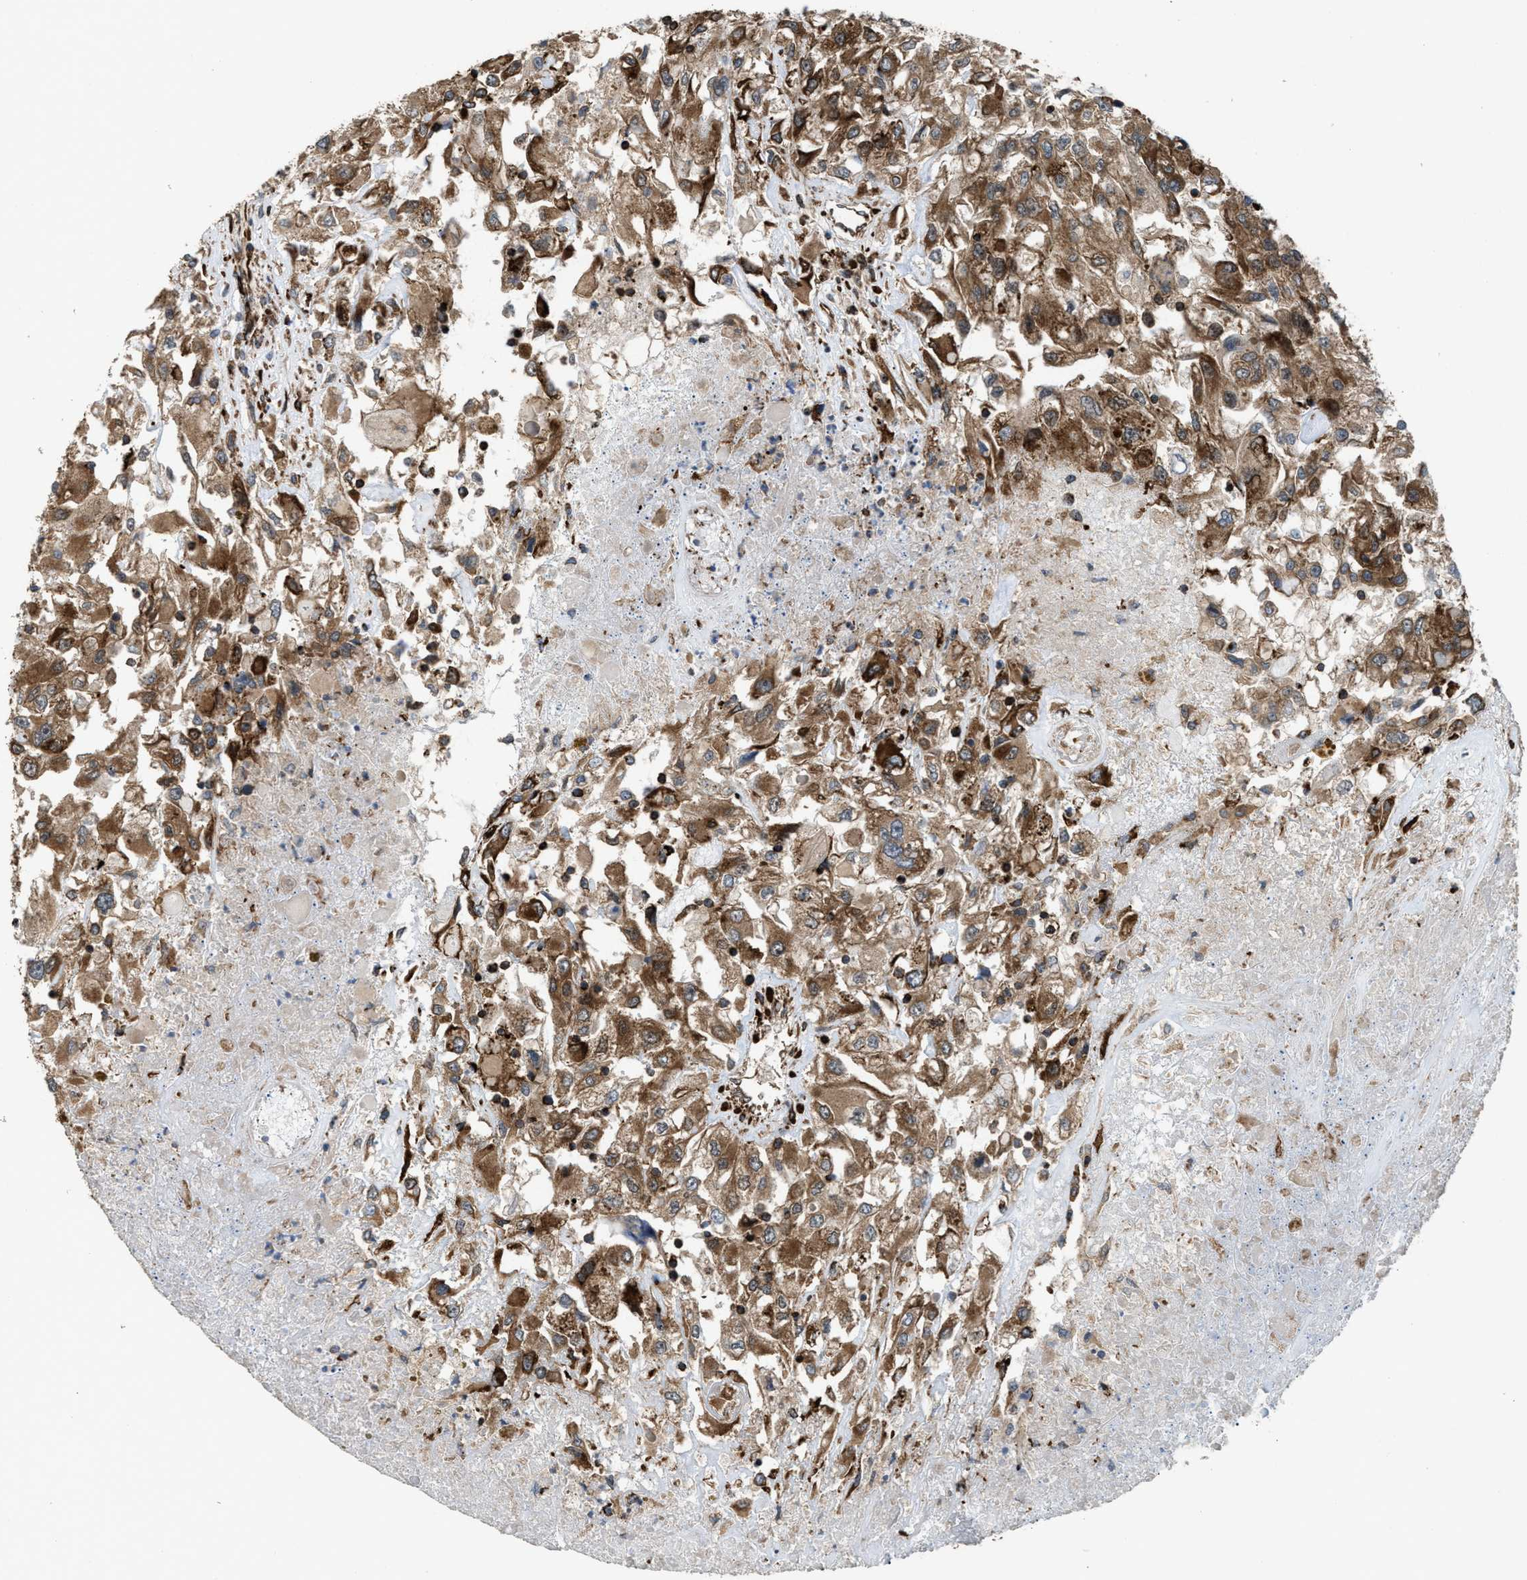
{"staining": {"intensity": "moderate", "quantity": ">75%", "location": "cytoplasmic/membranous"}, "tissue": "renal cancer", "cell_type": "Tumor cells", "image_type": "cancer", "snomed": [{"axis": "morphology", "description": "Adenocarcinoma, NOS"}, {"axis": "topography", "description": "Kidney"}], "caption": "High-magnification brightfield microscopy of renal cancer stained with DAB (3,3'-diaminobenzidine) (brown) and counterstained with hematoxylin (blue). tumor cells exhibit moderate cytoplasmic/membranous staining is identified in about>75% of cells.", "gene": "EGLN1", "patient": {"sex": "female", "age": 52}}